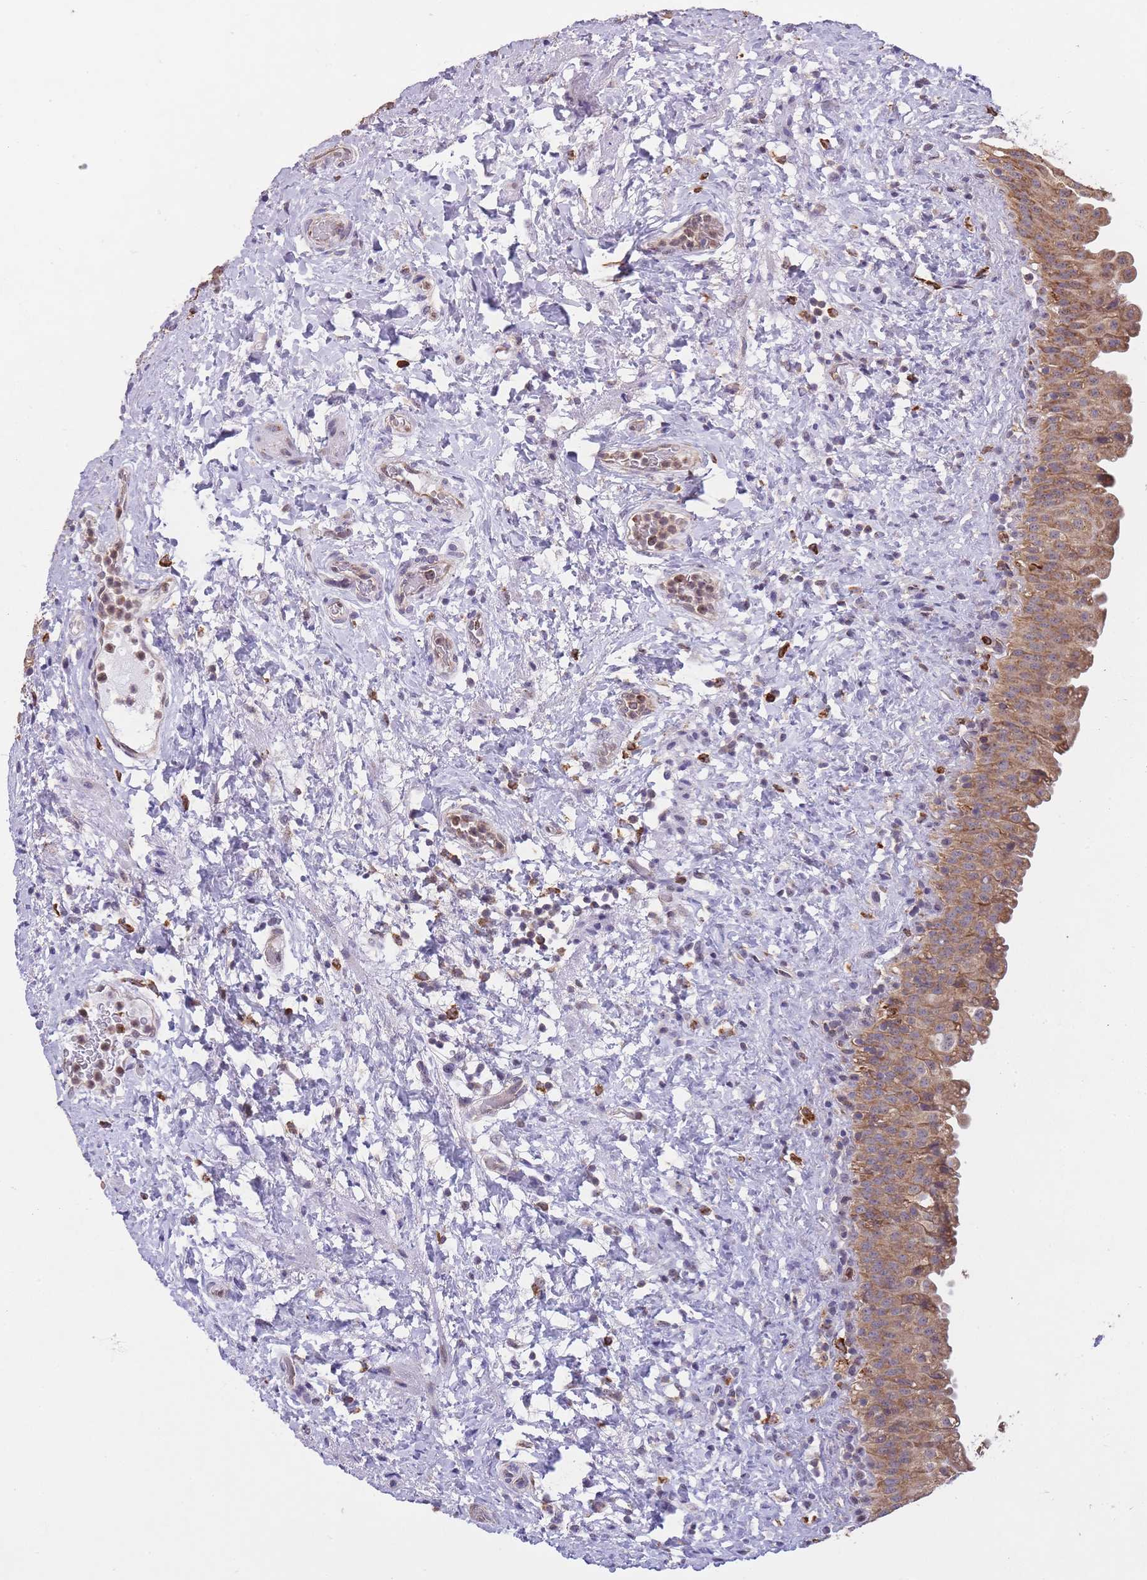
{"staining": {"intensity": "moderate", "quantity": ">75%", "location": "cytoplasmic/membranous"}, "tissue": "urinary bladder", "cell_type": "Urothelial cells", "image_type": "normal", "snomed": [{"axis": "morphology", "description": "Normal tissue, NOS"}, {"axis": "topography", "description": "Urinary bladder"}], "caption": "Immunohistochemistry (DAB) staining of benign human urinary bladder reveals moderate cytoplasmic/membranous protein expression in about >75% of urothelial cells.", "gene": "ZNF662", "patient": {"sex": "female", "age": 27}}